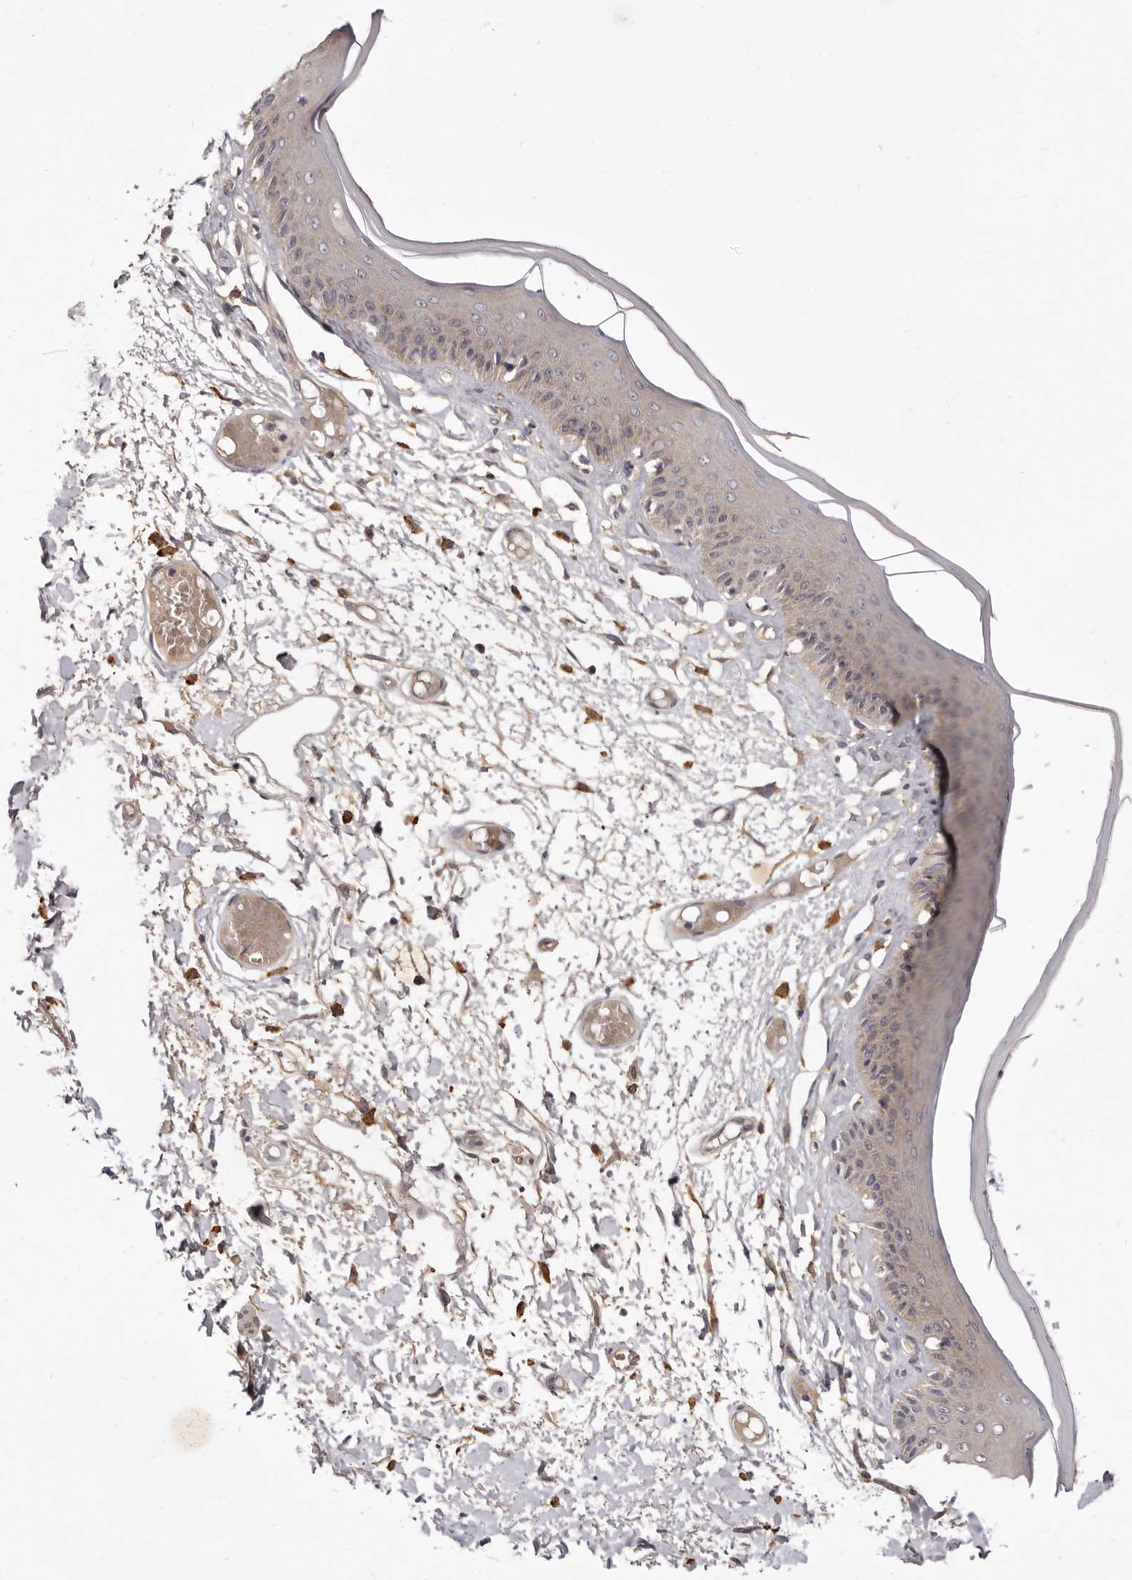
{"staining": {"intensity": "moderate", "quantity": ">75%", "location": "cytoplasmic/membranous"}, "tissue": "skin", "cell_type": "Epidermal cells", "image_type": "normal", "snomed": [{"axis": "morphology", "description": "Normal tissue, NOS"}, {"axis": "topography", "description": "Vulva"}], "caption": "This histopathology image demonstrates normal skin stained with immunohistochemistry to label a protein in brown. The cytoplasmic/membranous of epidermal cells show moderate positivity for the protein. Nuclei are counter-stained blue.", "gene": "INAVA", "patient": {"sex": "female", "age": 73}}